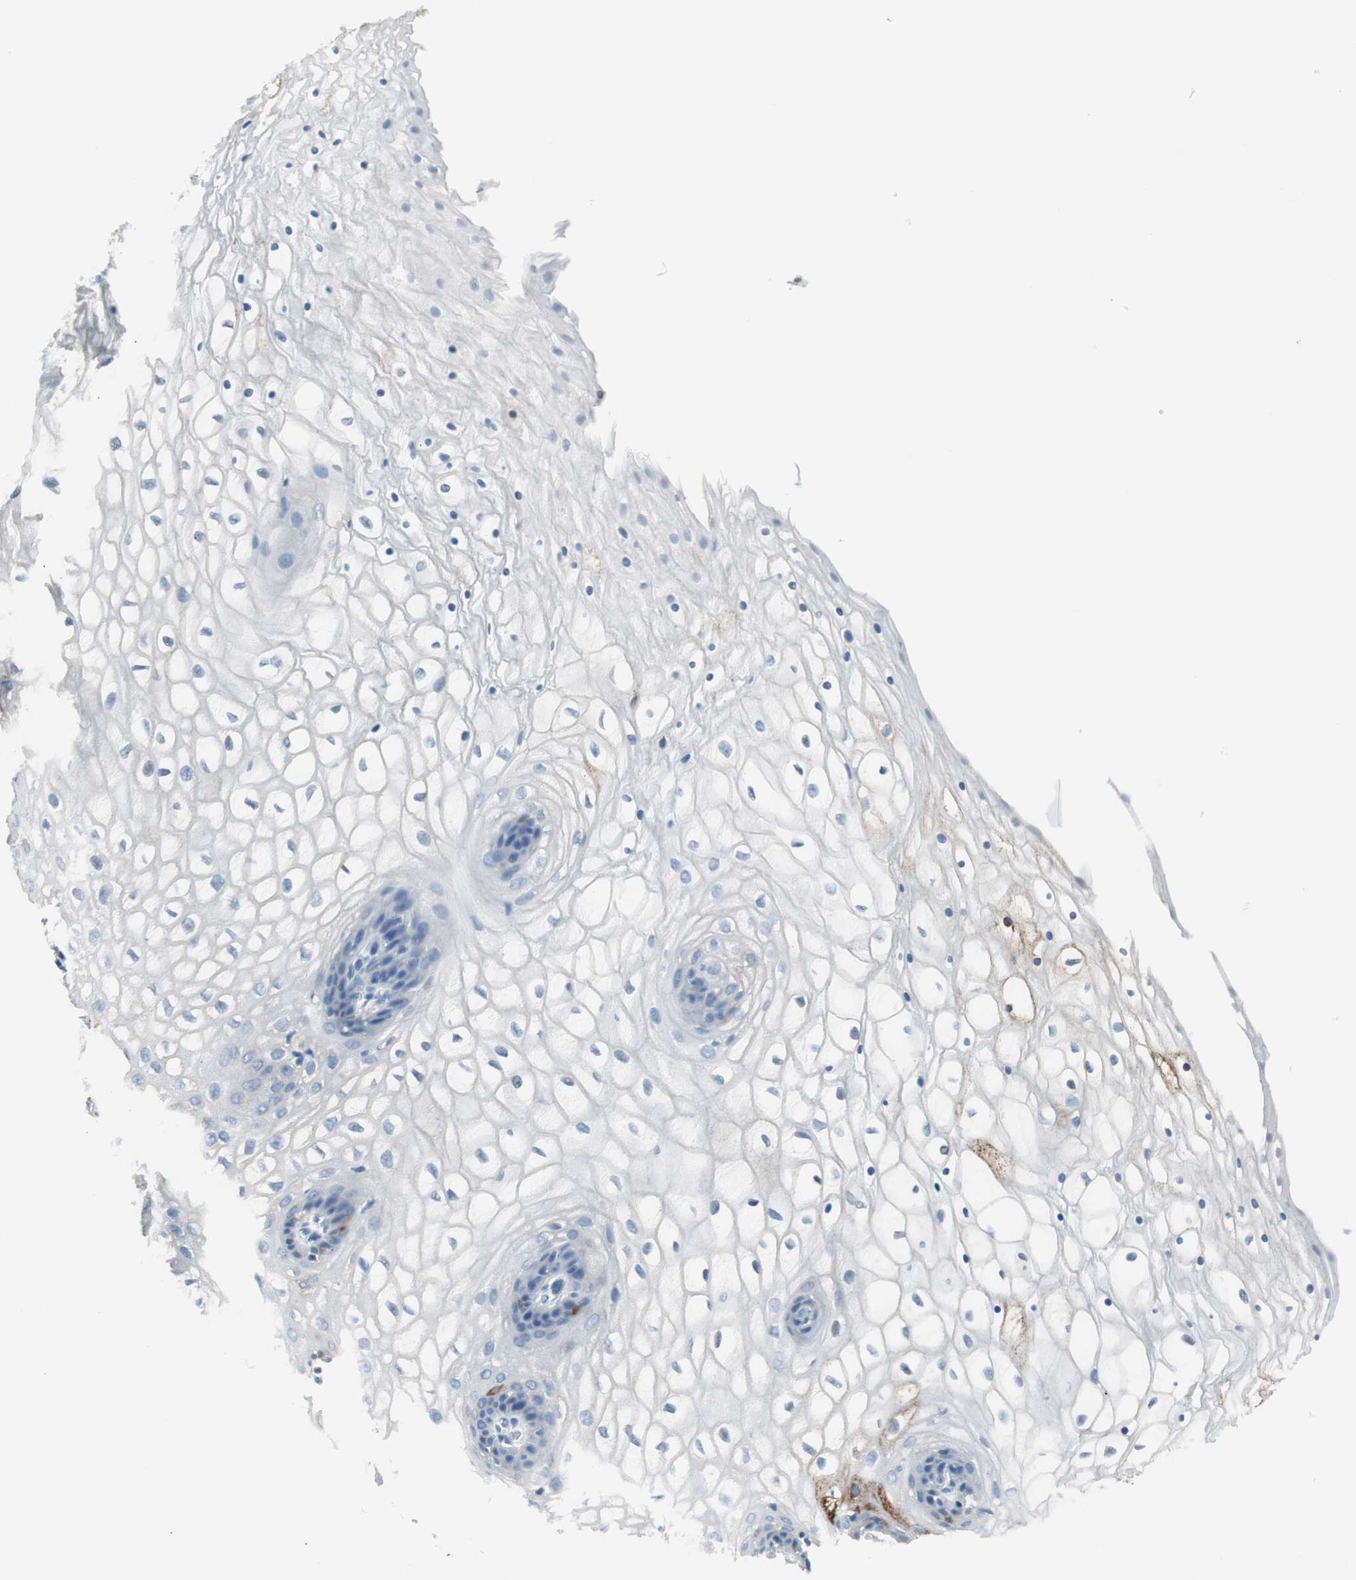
{"staining": {"intensity": "negative", "quantity": "none", "location": "none"}, "tissue": "vagina", "cell_type": "Squamous epithelial cells", "image_type": "normal", "snomed": [{"axis": "morphology", "description": "Normal tissue, NOS"}, {"axis": "topography", "description": "Vagina"}], "caption": "Protein analysis of unremarkable vagina shows no significant positivity in squamous epithelial cells. (DAB (3,3'-diaminobenzidine) immunohistochemistry (IHC) visualized using brightfield microscopy, high magnification).", "gene": "DLG4", "patient": {"sex": "female", "age": 34}}